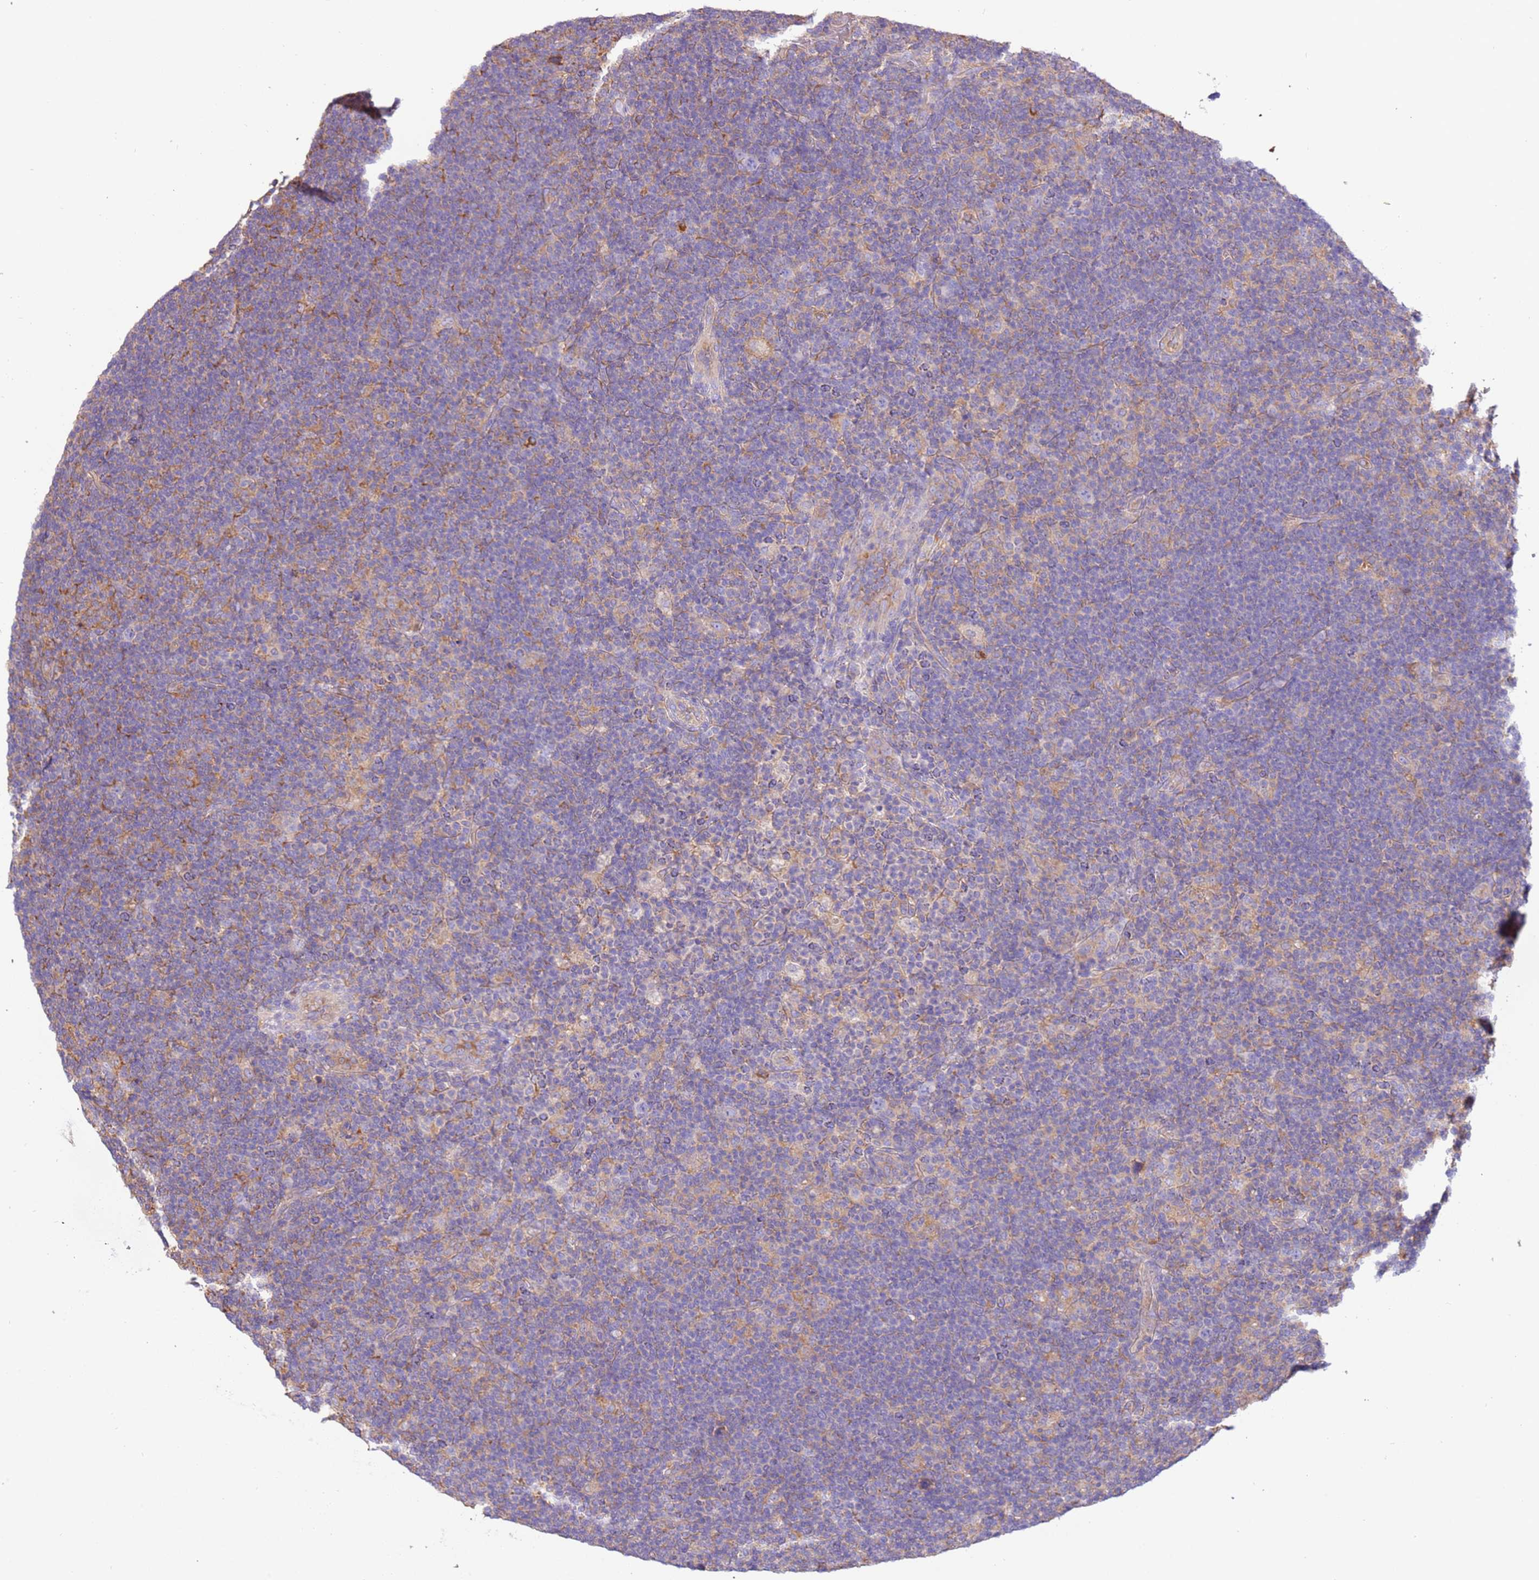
{"staining": {"intensity": "moderate", "quantity": ">75%", "location": "cytoplasmic/membranous"}, "tissue": "lymphoma", "cell_type": "Tumor cells", "image_type": "cancer", "snomed": [{"axis": "morphology", "description": "Hodgkin's disease, NOS"}, {"axis": "topography", "description": "Lymph node"}], "caption": "Human lymphoma stained with a brown dye reveals moderate cytoplasmic/membranous positive expression in approximately >75% of tumor cells.", "gene": "NAALADL1", "patient": {"sex": "female", "age": 57}}